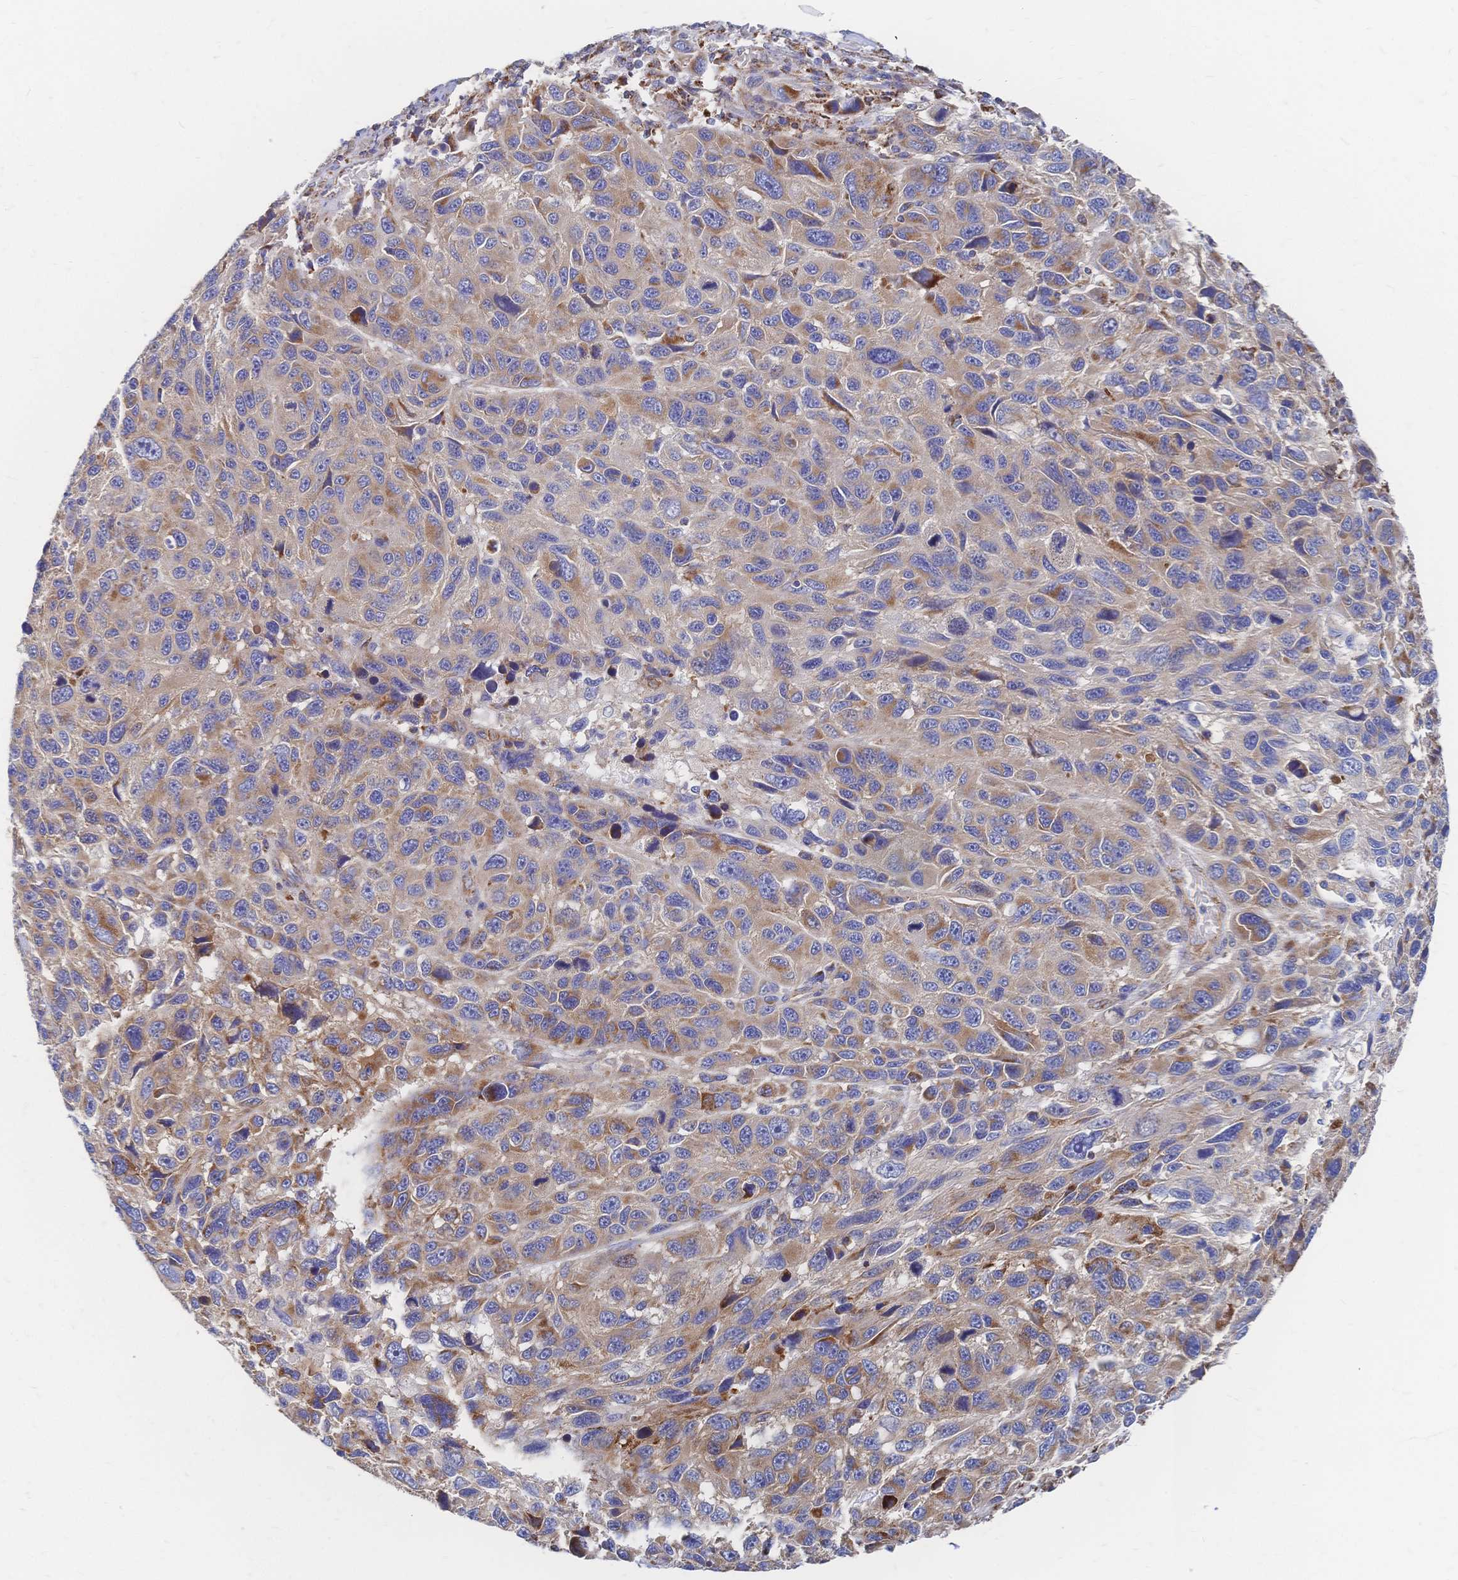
{"staining": {"intensity": "moderate", "quantity": "25%-75%", "location": "cytoplasmic/membranous"}, "tissue": "melanoma", "cell_type": "Tumor cells", "image_type": "cancer", "snomed": [{"axis": "morphology", "description": "Malignant melanoma, NOS"}, {"axis": "topography", "description": "Skin"}], "caption": "This photomicrograph exhibits IHC staining of human melanoma, with medium moderate cytoplasmic/membranous positivity in approximately 25%-75% of tumor cells.", "gene": "SORBS1", "patient": {"sex": "male", "age": 53}}